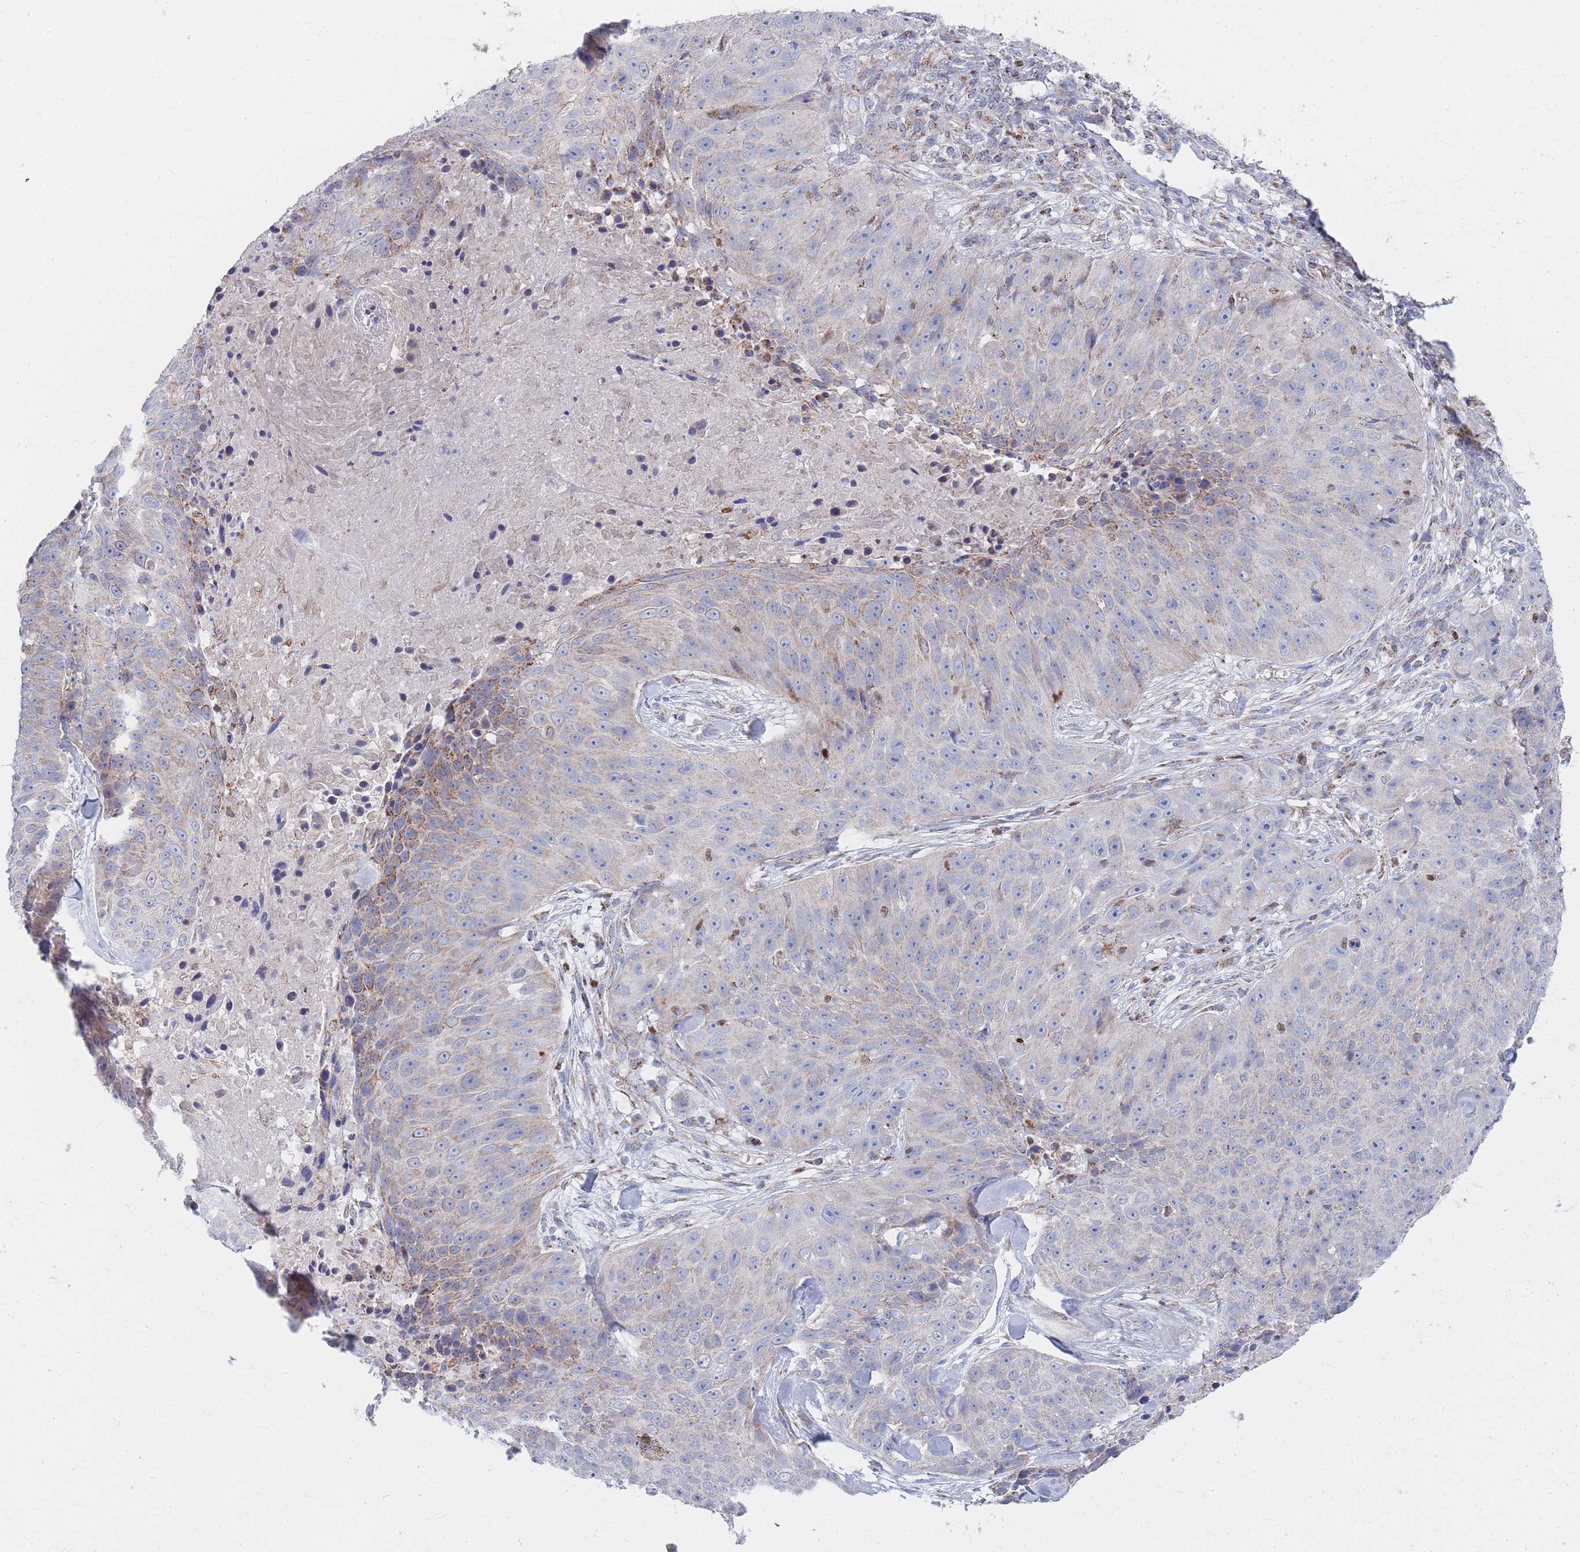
{"staining": {"intensity": "moderate", "quantity": "<25%", "location": "cytoplasmic/membranous"}, "tissue": "skin cancer", "cell_type": "Tumor cells", "image_type": "cancer", "snomed": [{"axis": "morphology", "description": "Squamous cell carcinoma, NOS"}, {"axis": "topography", "description": "Skin"}], "caption": "This micrograph displays immunohistochemistry (IHC) staining of skin cancer (squamous cell carcinoma), with low moderate cytoplasmic/membranous expression in about <25% of tumor cells.", "gene": "IKZF4", "patient": {"sex": "female", "age": 87}}